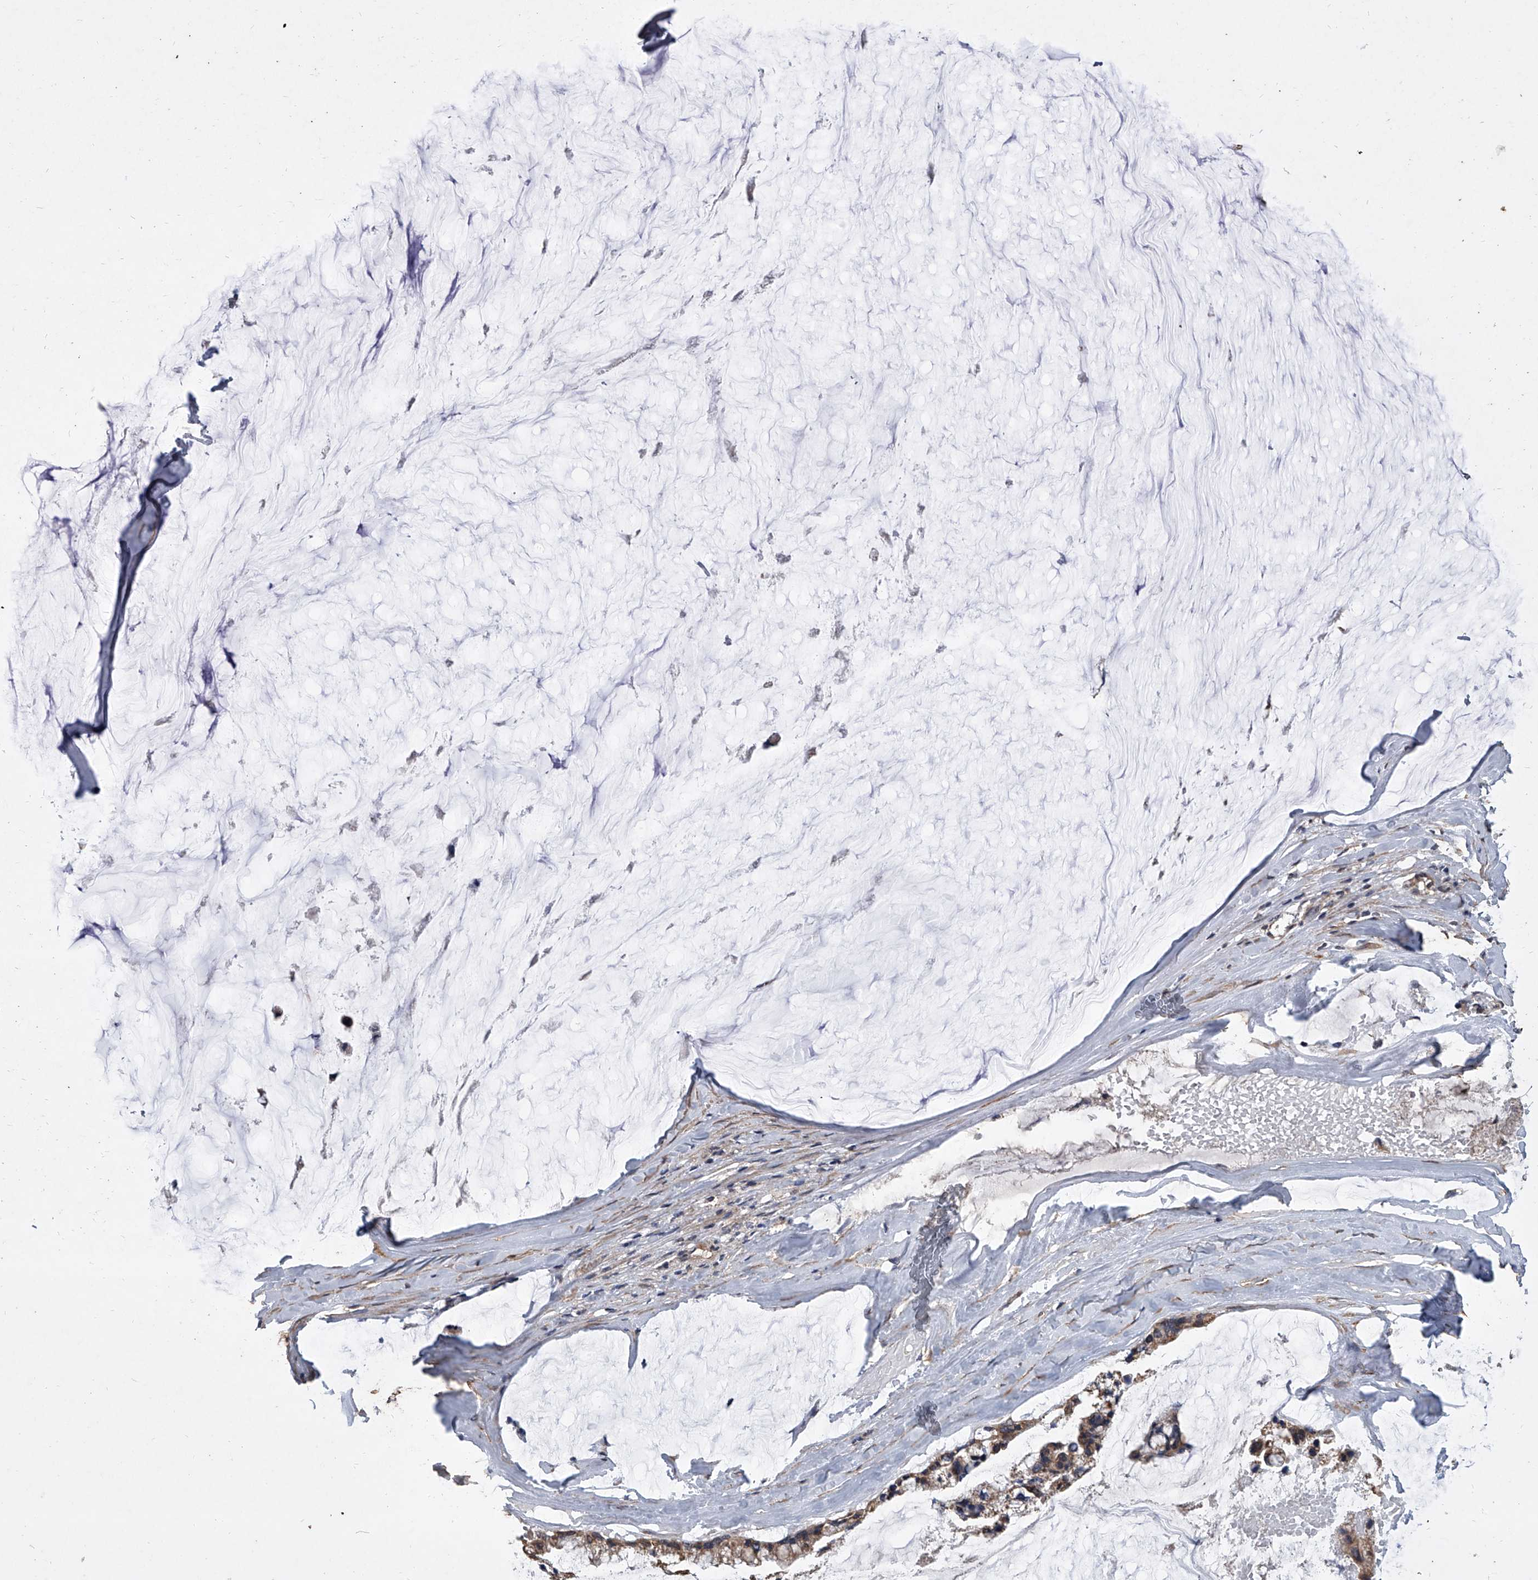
{"staining": {"intensity": "moderate", "quantity": ">75%", "location": "cytoplasmic/membranous"}, "tissue": "ovarian cancer", "cell_type": "Tumor cells", "image_type": "cancer", "snomed": [{"axis": "morphology", "description": "Cystadenocarcinoma, mucinous, NOS"}, {"axis": "topography", "description": "Ovary"}], "caption": "Human ovarian cancer stained with a brown dye displays moderate cytoplasmic/membranous positive expression in approximately >75% of tumor cells.", "gene": "MRPL28", "patient": {"sex": "female", "age": 39}}